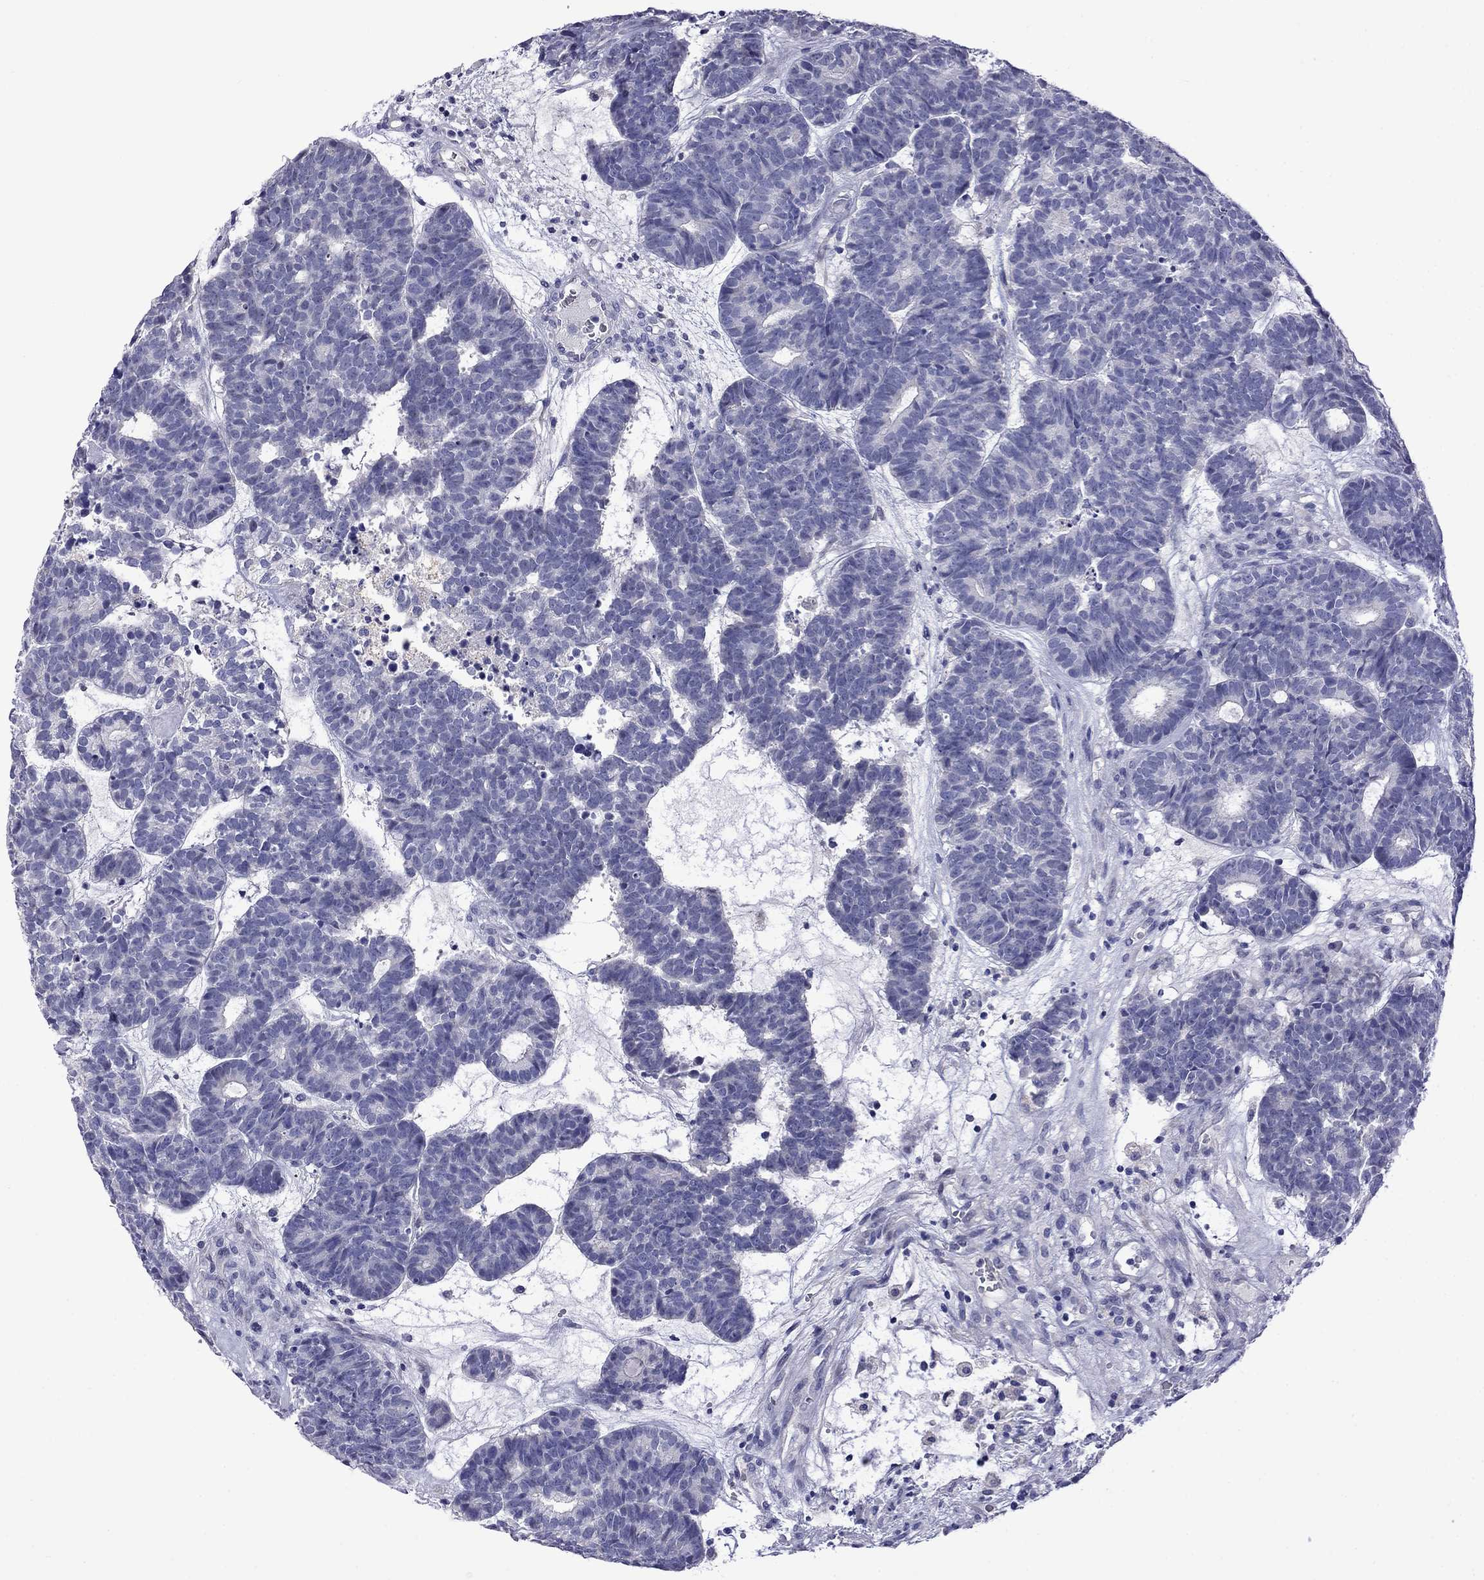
{"staining": {"intensity": "negative", "quantity": "none", "location": "none"}, "tissue": "head and neck cancer", "cell_type": "Tumor cells", "image_type": "cancer", "snomed": [{"axis": "morphology", "description": "Adenocarcinoma, NOS"}, {"axis": "topography", "description": "Head-Neck"}], "caption": "Tumor cells are negative for brown protein staining in head and neck cancer (adenocarcinoma).", "gene": "STAR", "patient": {"sex": "female", "age": 81}}